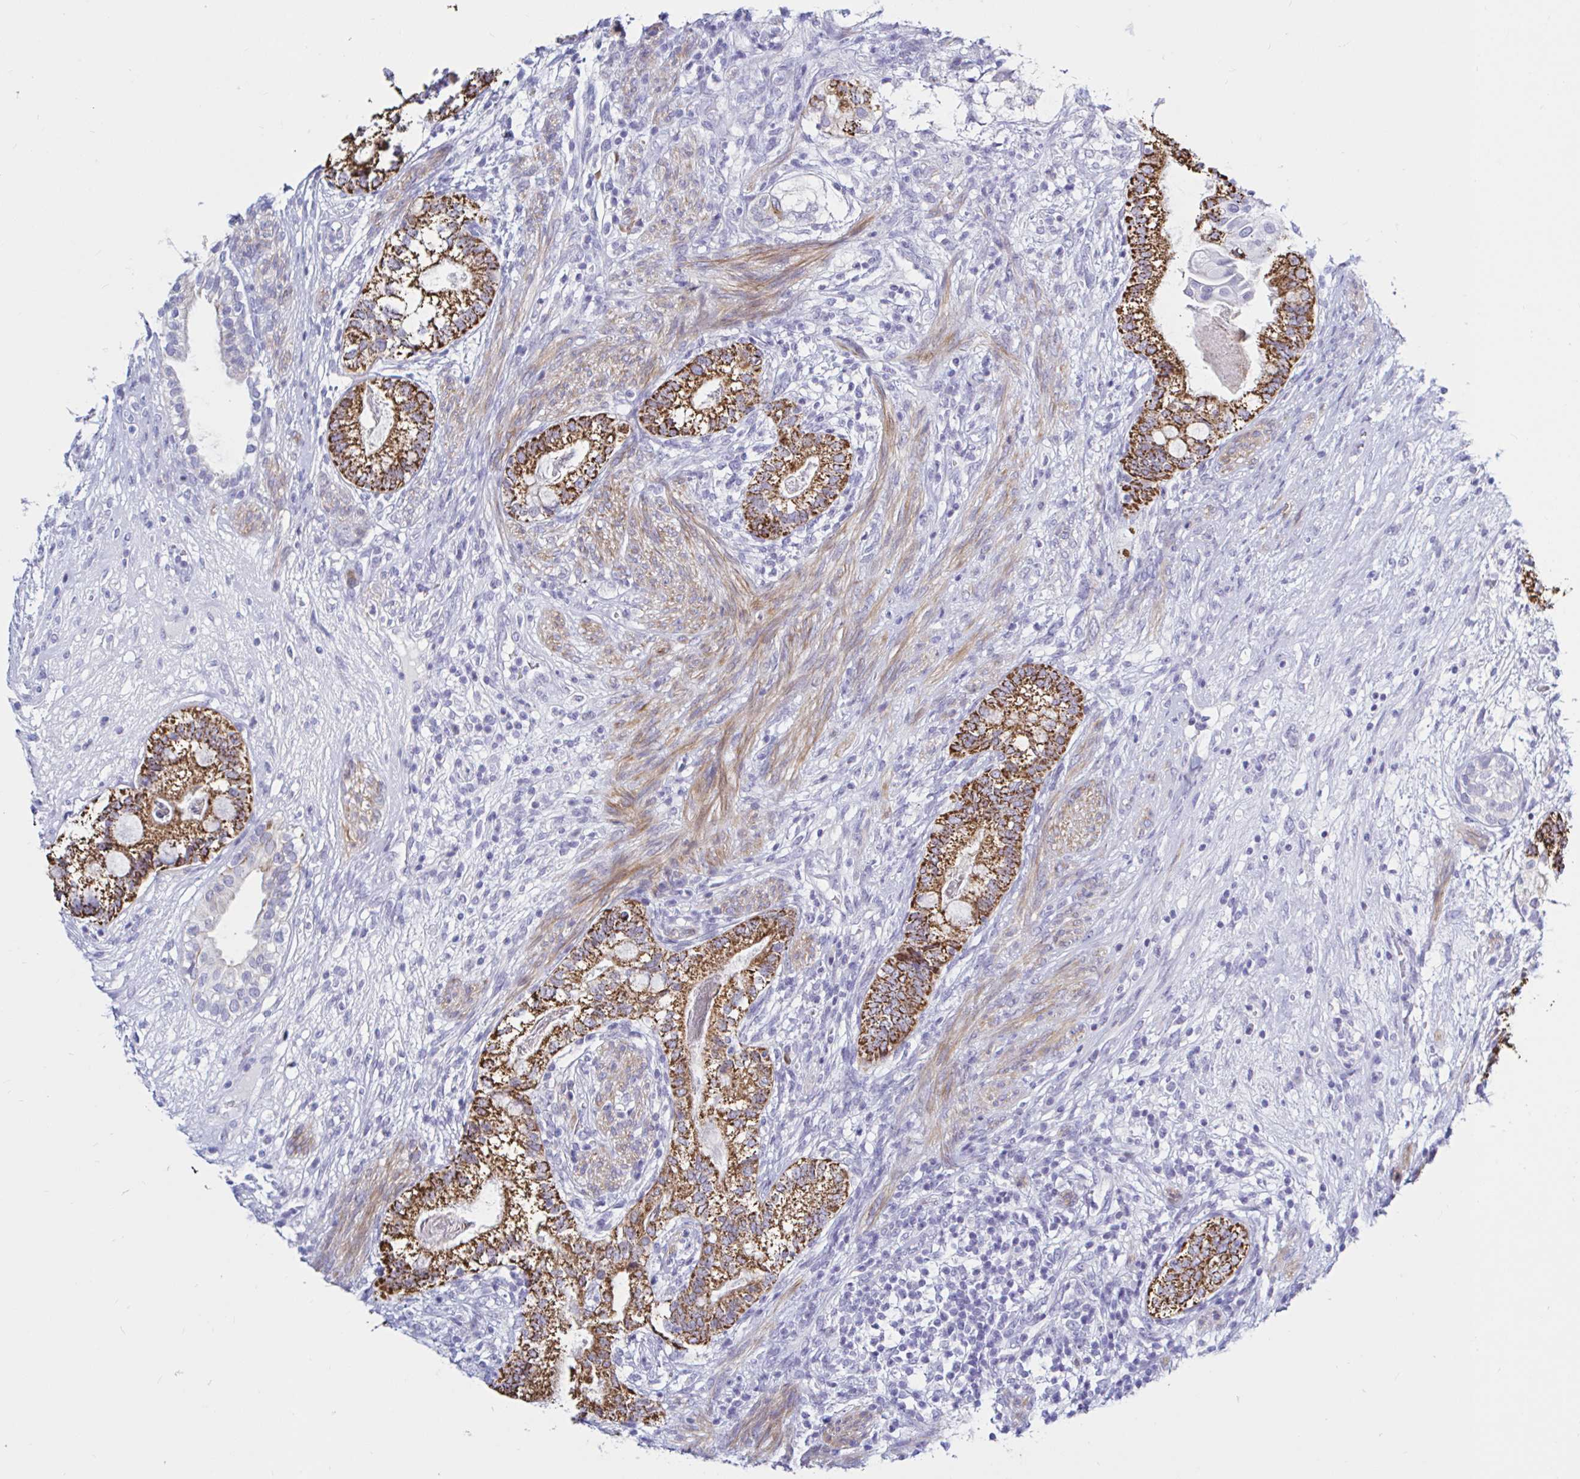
{"staining": {"intensity": "strong", "quantity": ">75%", "location": "cytoplasmic/membranous"}, "tissue": "testis cancer", "cell_type": "Tumor cells", "image_type": "cancer", "snomed": [{"axis": "morphology", "description": "Seminoma, NOS"}, {"axis": "morphology", "description": "Carcinoma, Embryonal, NOS"}, {"axis": "topography", "description": "Testis"}], "caption": "Protein expression analysis of seminoma (testis) displays strong cytoplasmic/membranous positivity in approximately >75% of tumor cells. (brown staining indicates protein expression, while blue staining denotes nuclei).", "gene": "NBPF3", "patient": {"sex": "male", "age": 41}}